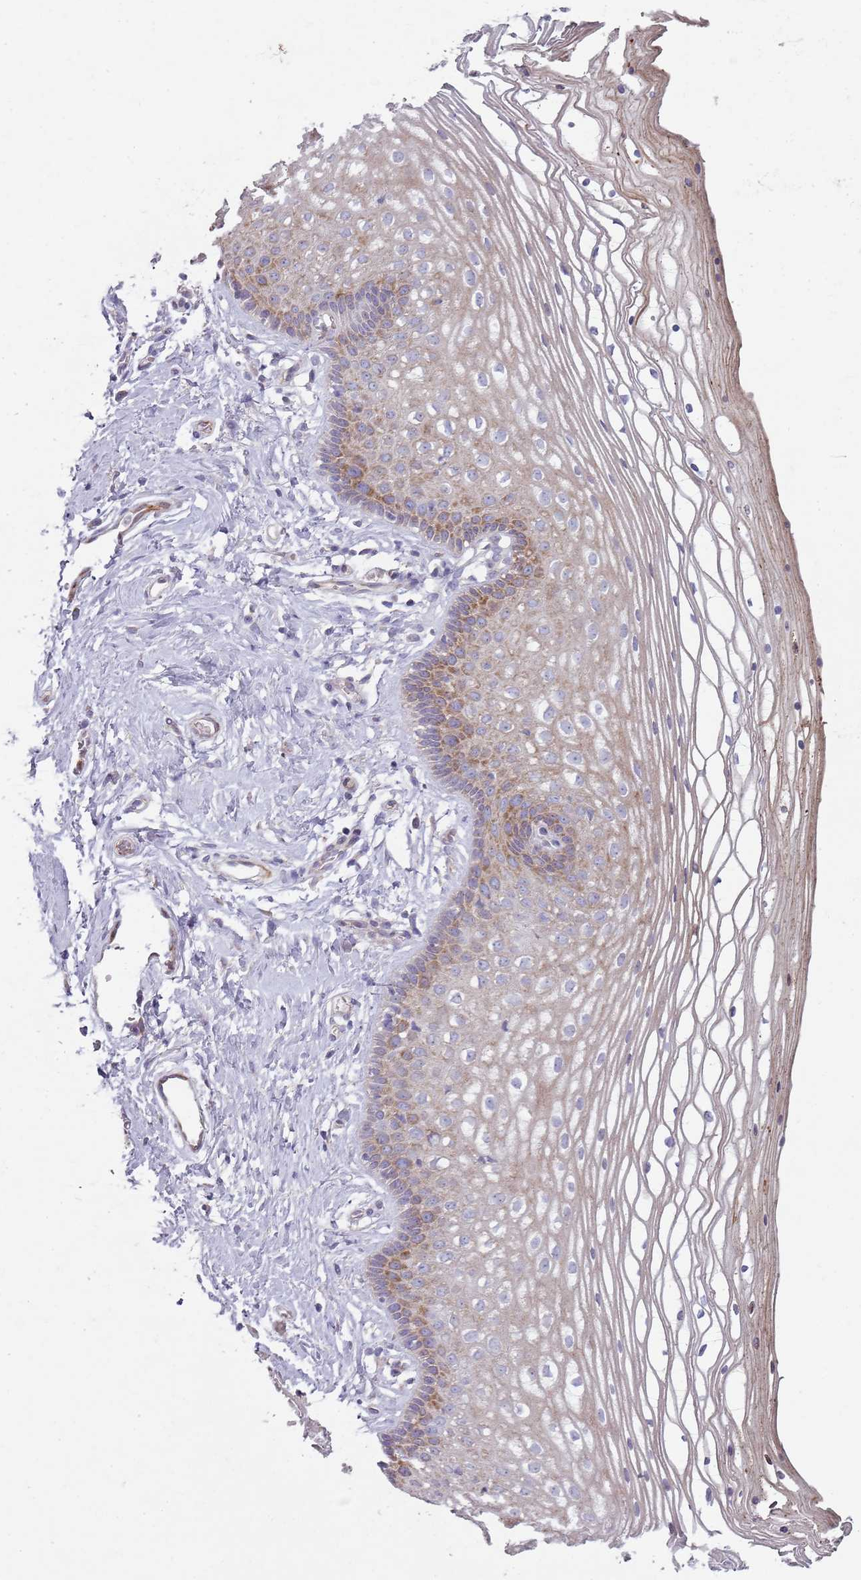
{"staining": {"intensity": "moderate", "quantity": "<25%", "location": "cytoplasmic/membranous"}, "tissue": "vagina", "cell_type": "Squamous epithelial cells", "image_type": "normal", "snomed": [{"axis": "morphology", "description": "Normal tissue, NOS"}, {"axis": "topography", "description": "Vagina"}], "caption": "Immunohistochemistry (IHC) (DAB) staining of unremarkable vagina demonstrates moderate cytoplasmic/membranous protein positivity in about <25% of squamous epithelial cells.", "gene": "ZNF583", "patient": {"sex": "female", "age": 46}}